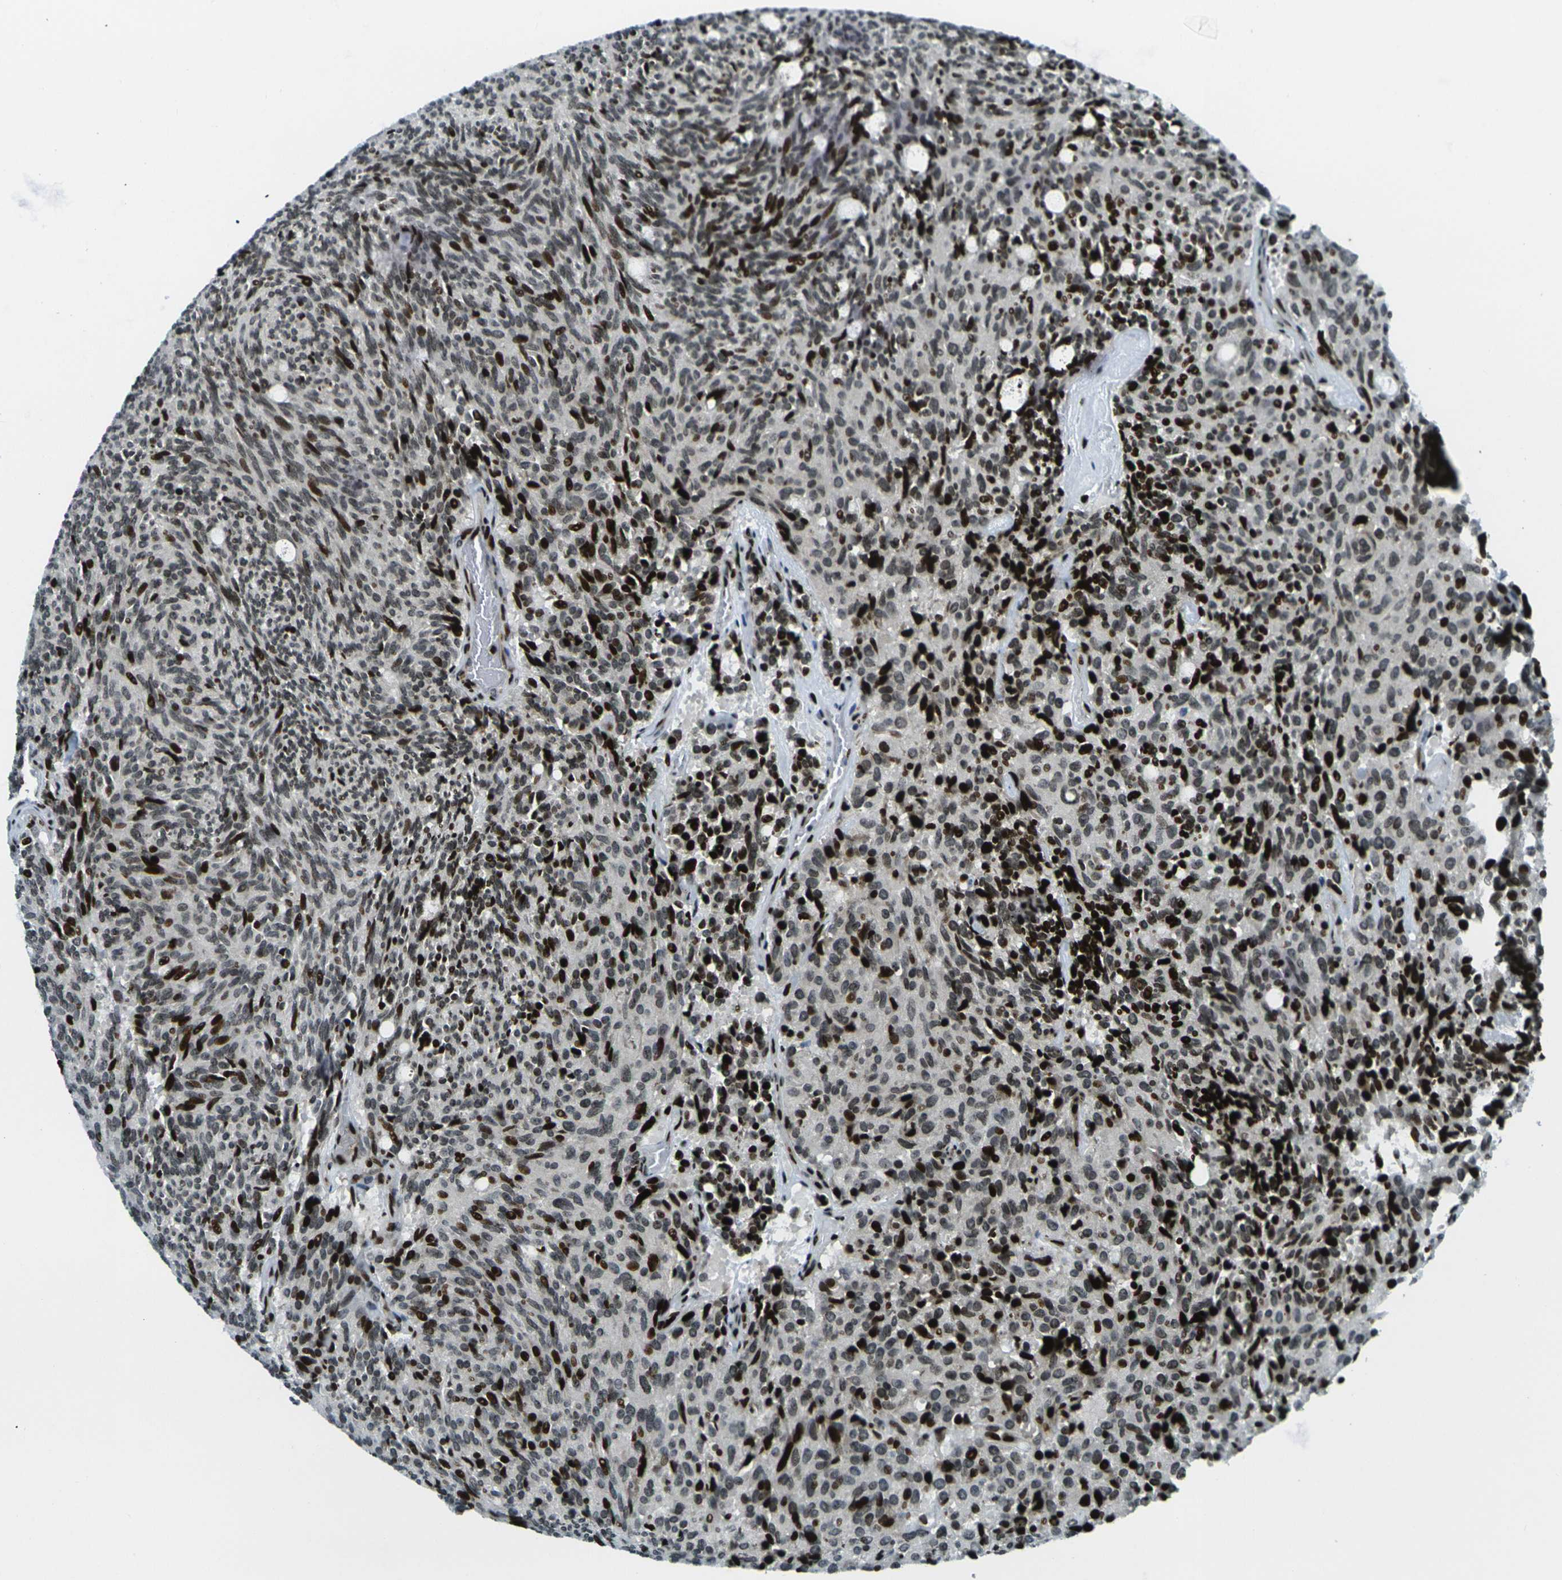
{"staining": {"intensity": "strong", "quantity": ">75%", "location": "nuclear"}, "tissue": "carcinoid", "cell_type": "Tumor cells", "image_type": "cancer", "snomed": [{"axis": "morphology", "description": "Carcinoid, malignant, NOS"}, {"axis": "topography", "description": "Pancreas"}], "caption": "Malignant carcinoid tissue demonstrates strong nuclear staining in approximately >75% of tumor cells, visualized by immunohistochemistry.", "gene": "H3-3A", "patient": {"sex": "female", "age": 54}}